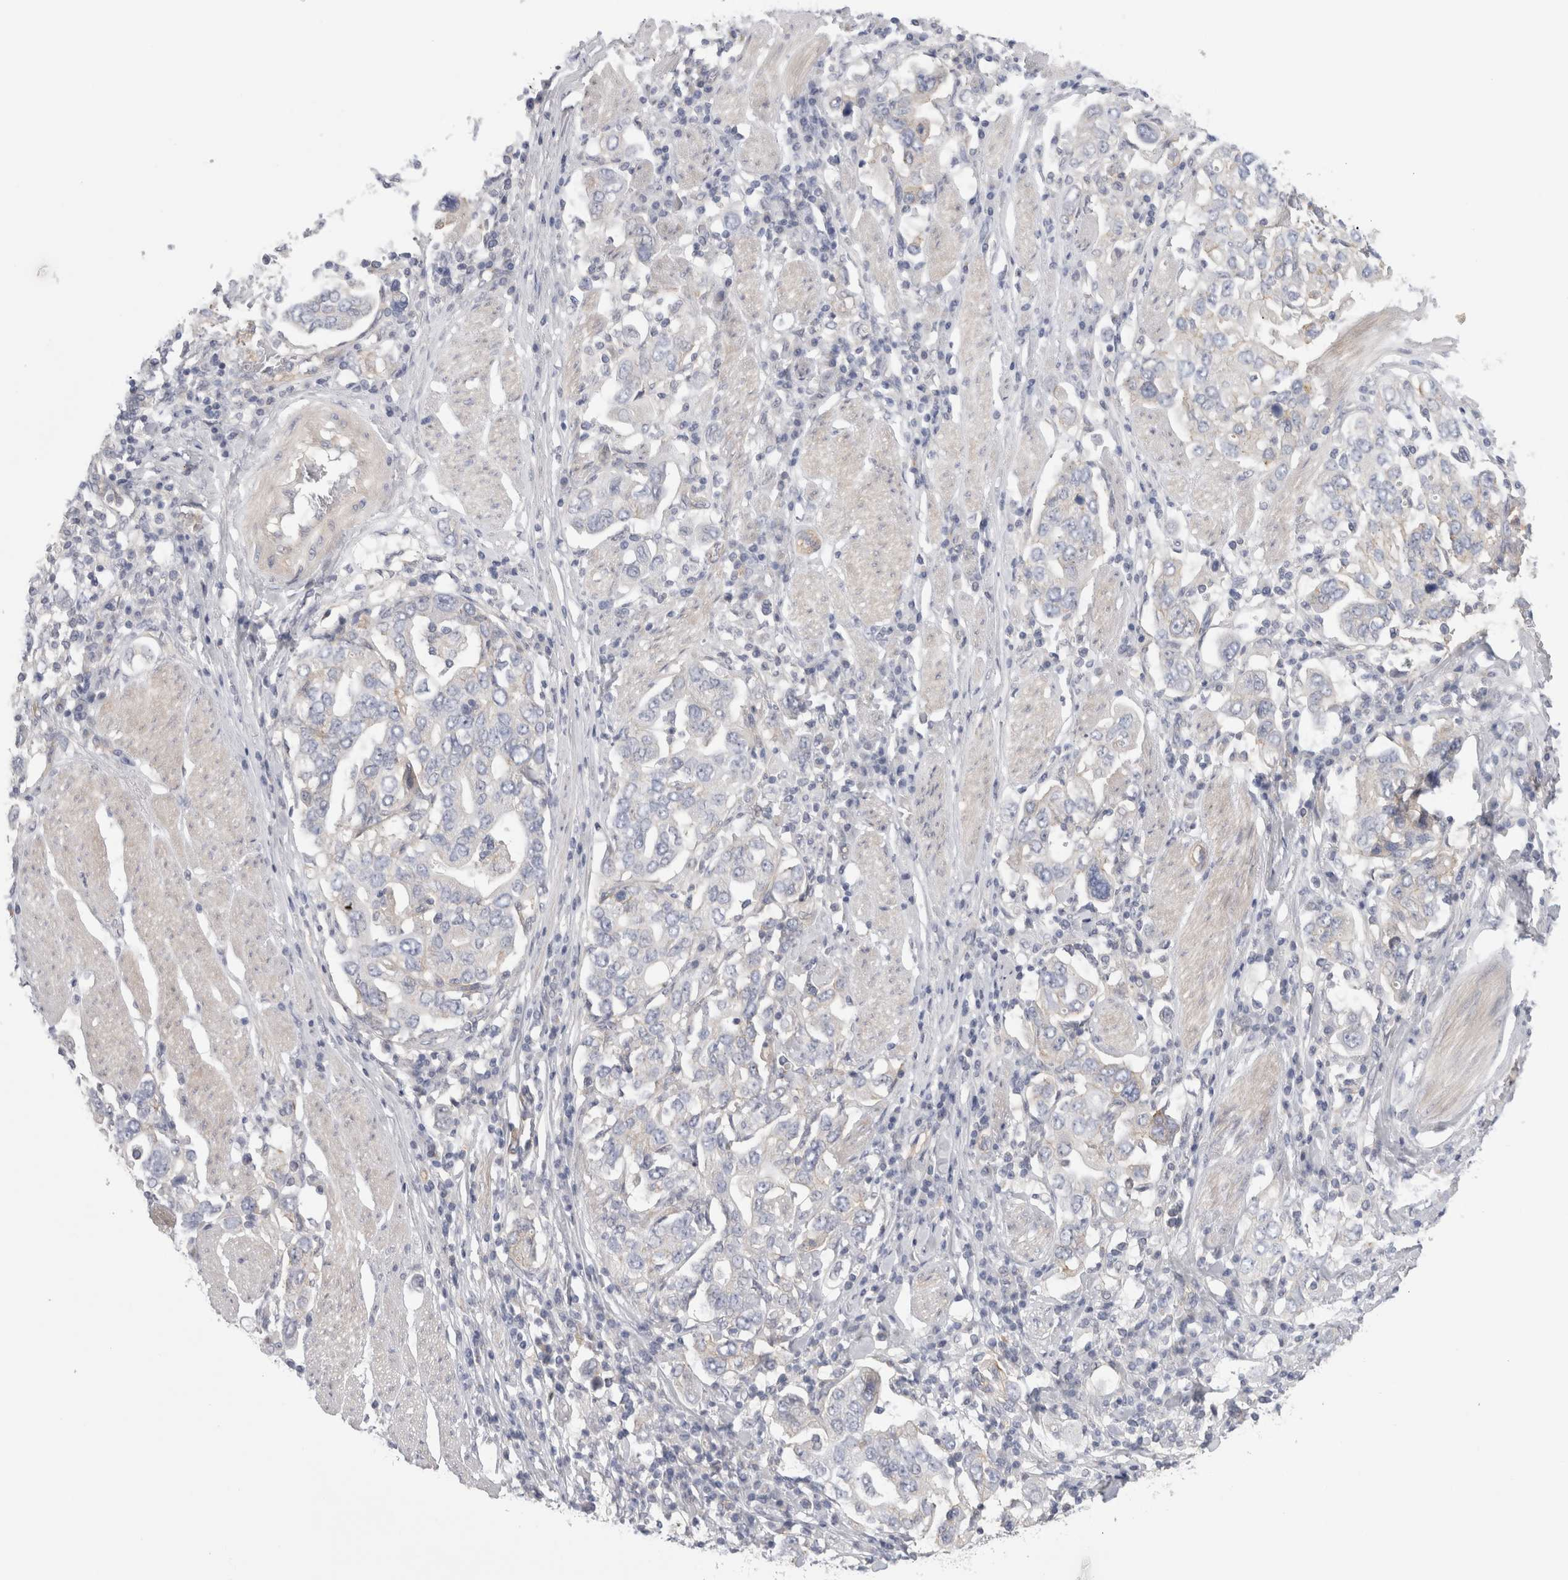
{"staining": {"intensity": "negative", "quantity": "none", "location": "none"}, "tissue": "stomach cancer", "cell_type": "Tumor cells", "image_type": "cancer", "snomed": [{"axis": "morphology", "description": "Adenocarcinoma, NOS"}, {"axis": "topography", "description": "Stomach, upper"}], "caption": "Immunohistochemical staining of human stomach cancer demonstrates no significant staining in tumor cells. (DAB (3,3'-diaminobenzidine) immunohistochemistry (IHC) with hematoxylin counter stain).", "gene": "VANGL1", "patient": {"sex": "male", "age": 62}}